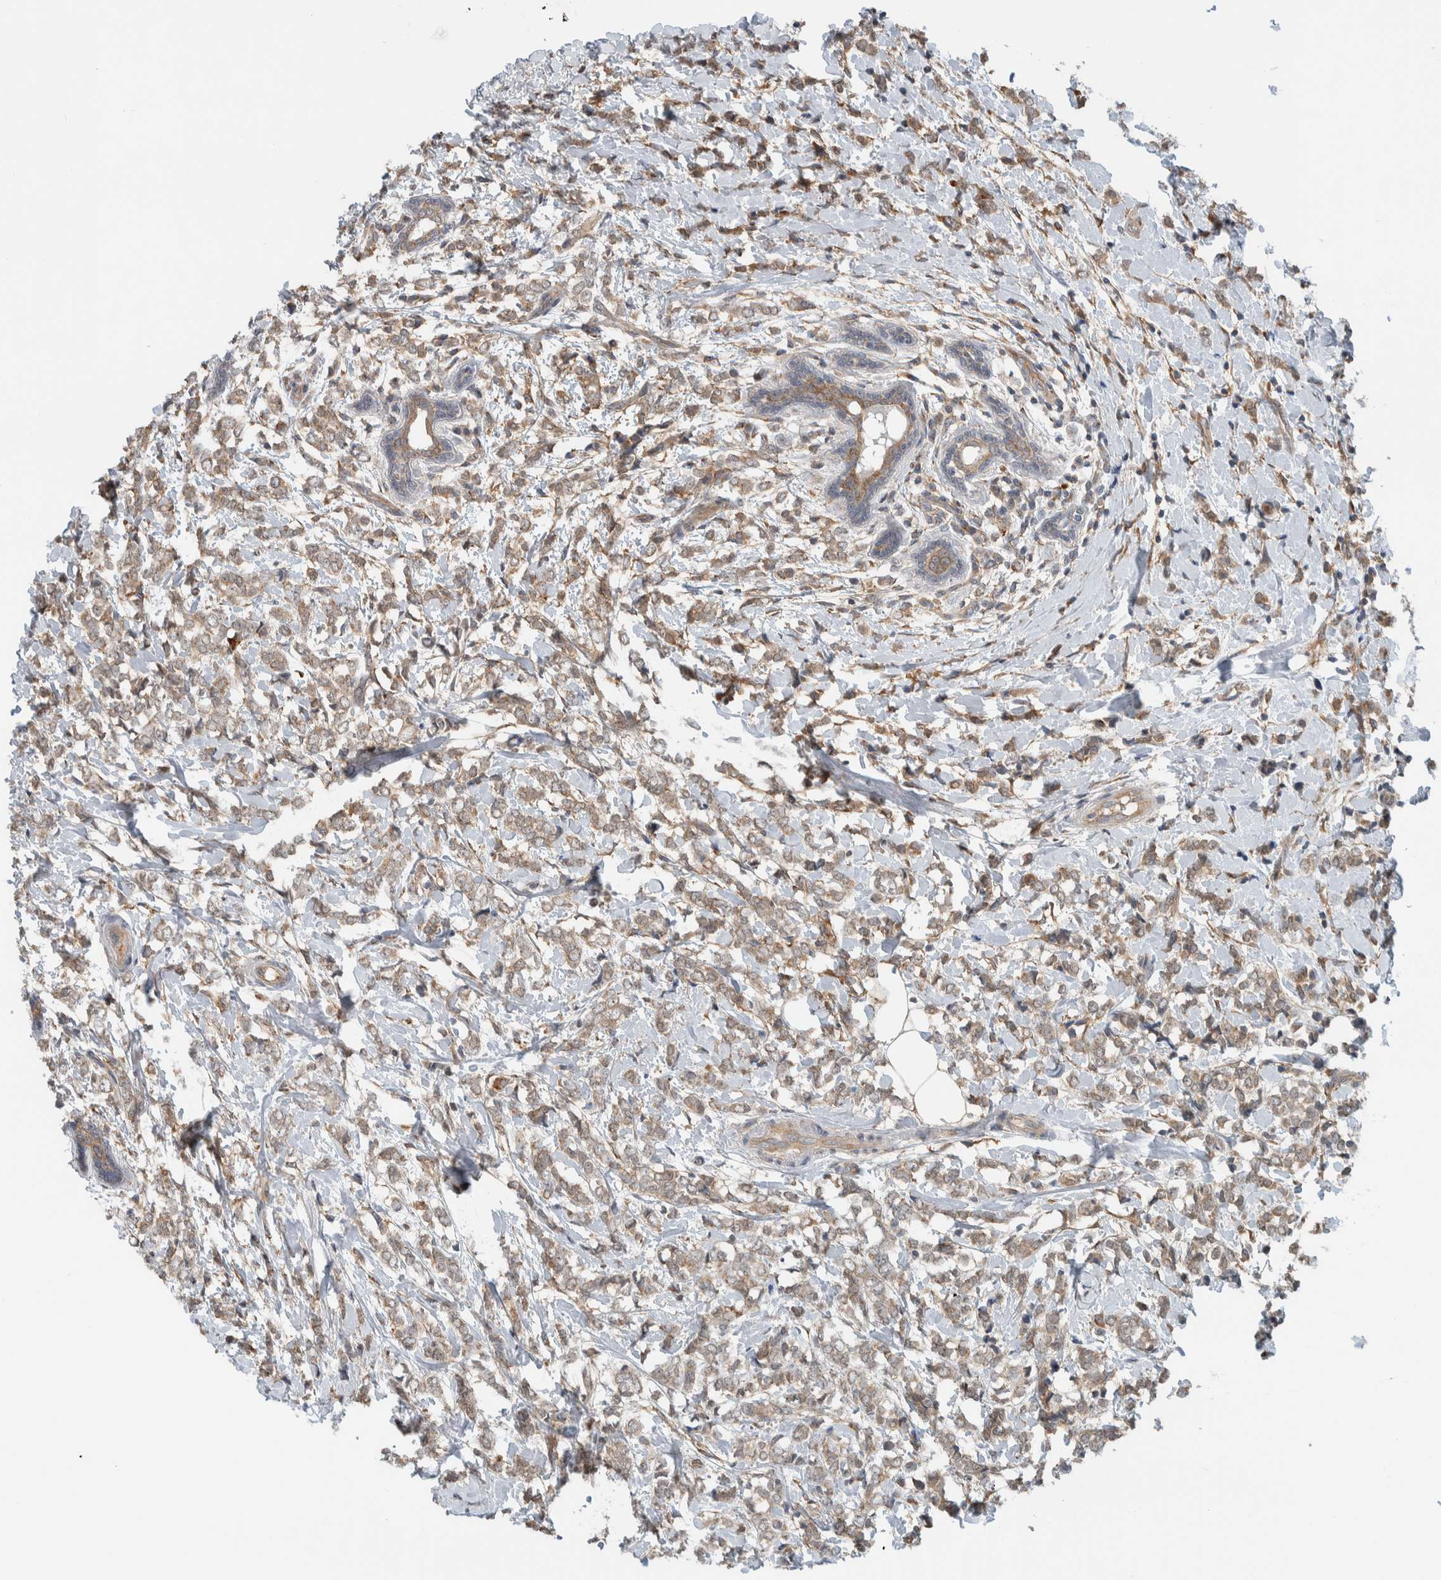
{"staining": {"intensity": "moderate", "quantity": ">75%", "location": "cytoplasmic/membranous"}, "tissue": "breast cancer", "cell_type": "Tumor cells", "image_type": "cancer", "snomed": [{"axis": "morphology", "description": "Normal tissue, NOS"}, {"axis": "morphology", "description": "Lobular carcinoma"}, {"axis": "topography", "description": "Breast"}], "caption": "Protein staining of lobular carcinoma (breast) tissue reveals moderate cytoplasmic/membranous expression in approximately >75% of tumor cells.", "gene": "RERE", "patient": {"sex": "female", "age": 47}}